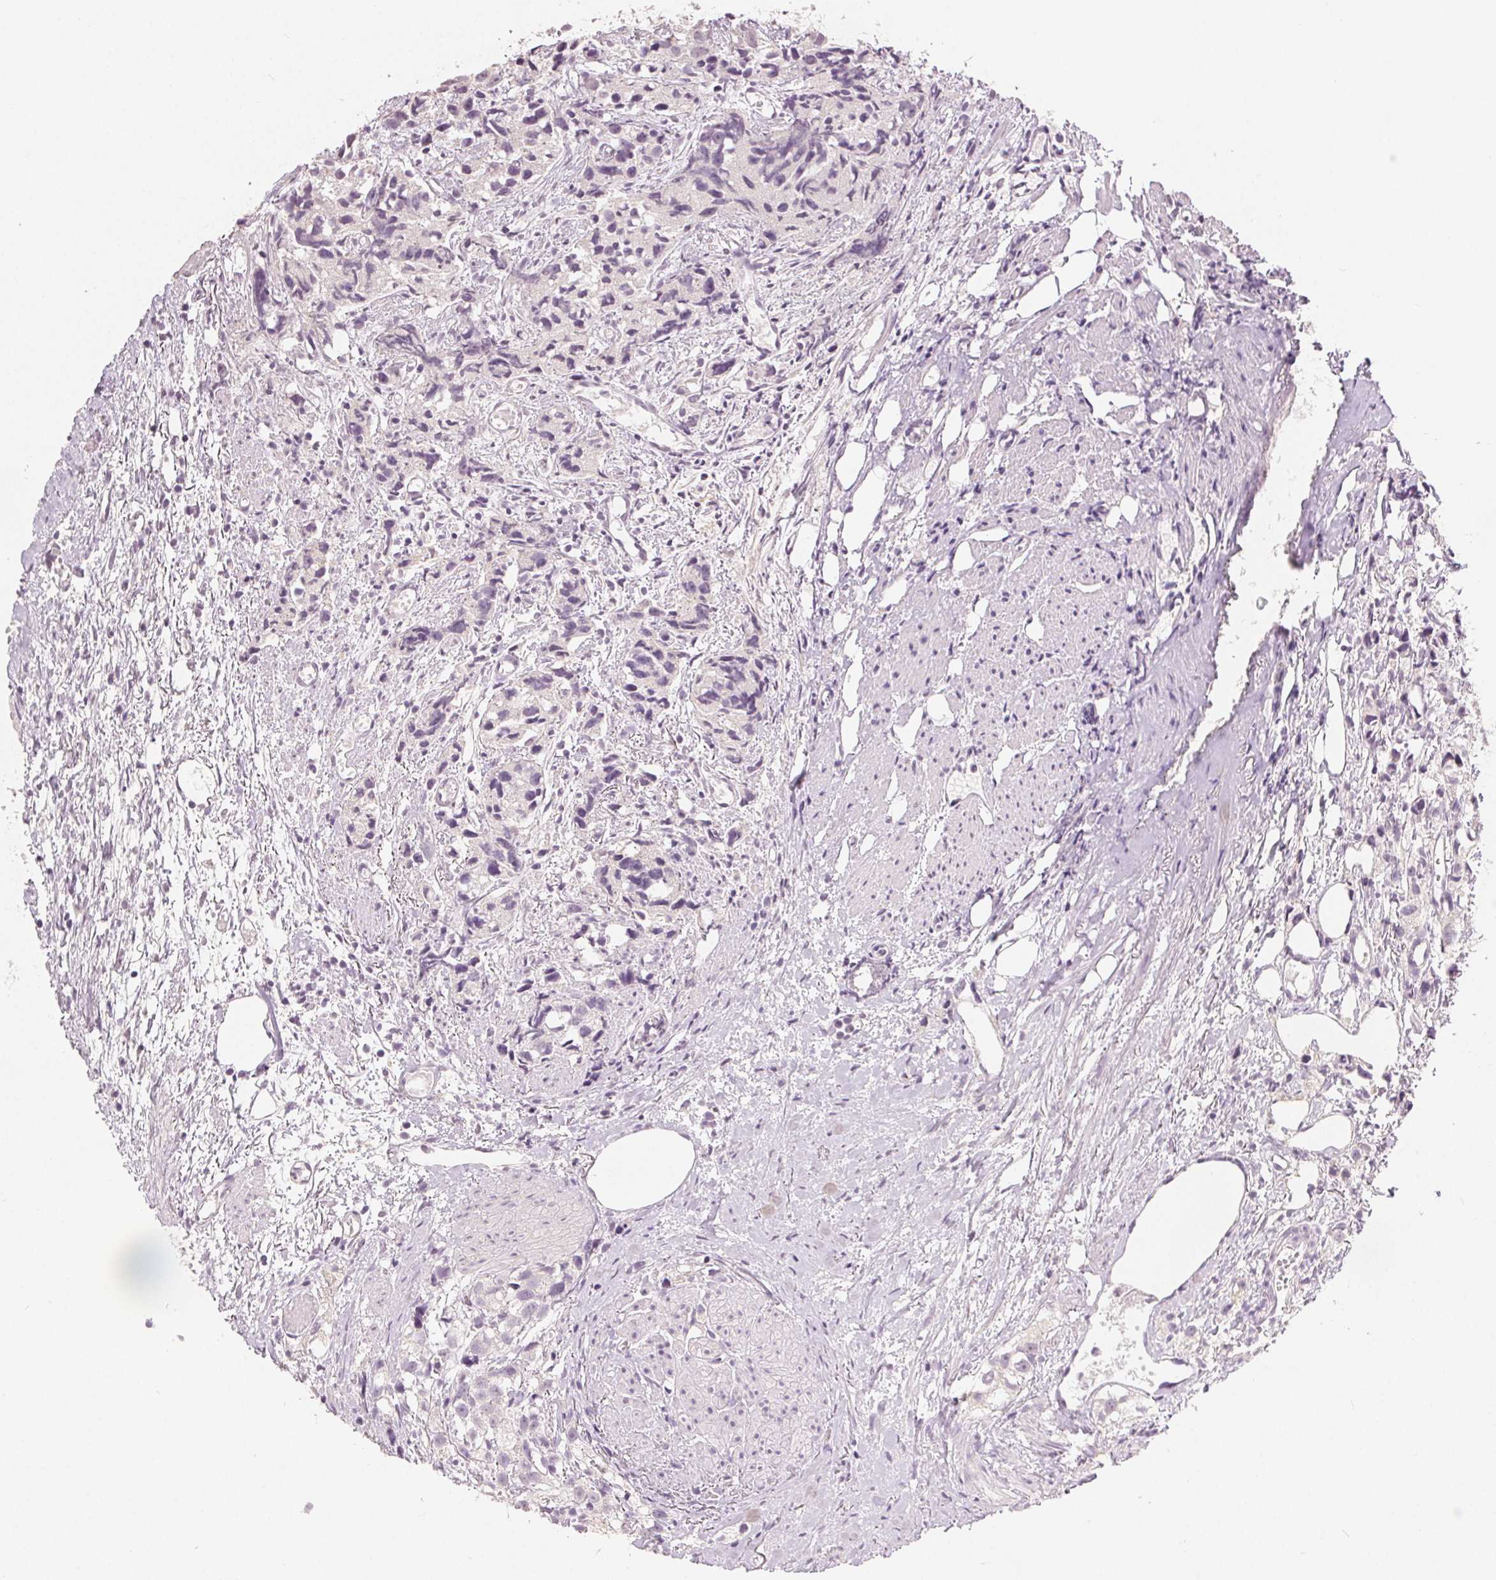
{"staining": {"intensity": "negative", "quantity": "none", "location": "none"}, "tissue": "prostate cancer", "cell_type": "Tumor cells", "image_type": "cancer", "snomed": [{"axis": "morphology", "description": "Adenocarcinoma, High grade"}, {"axis": "topography", "description": "Prostate"}], "caption": "Immunohistochemistry (IHC) of prostate cancer reveals no expression in tumor cells.", "gene": "CA12", "patient": {"sex": "male", "age": 68}}